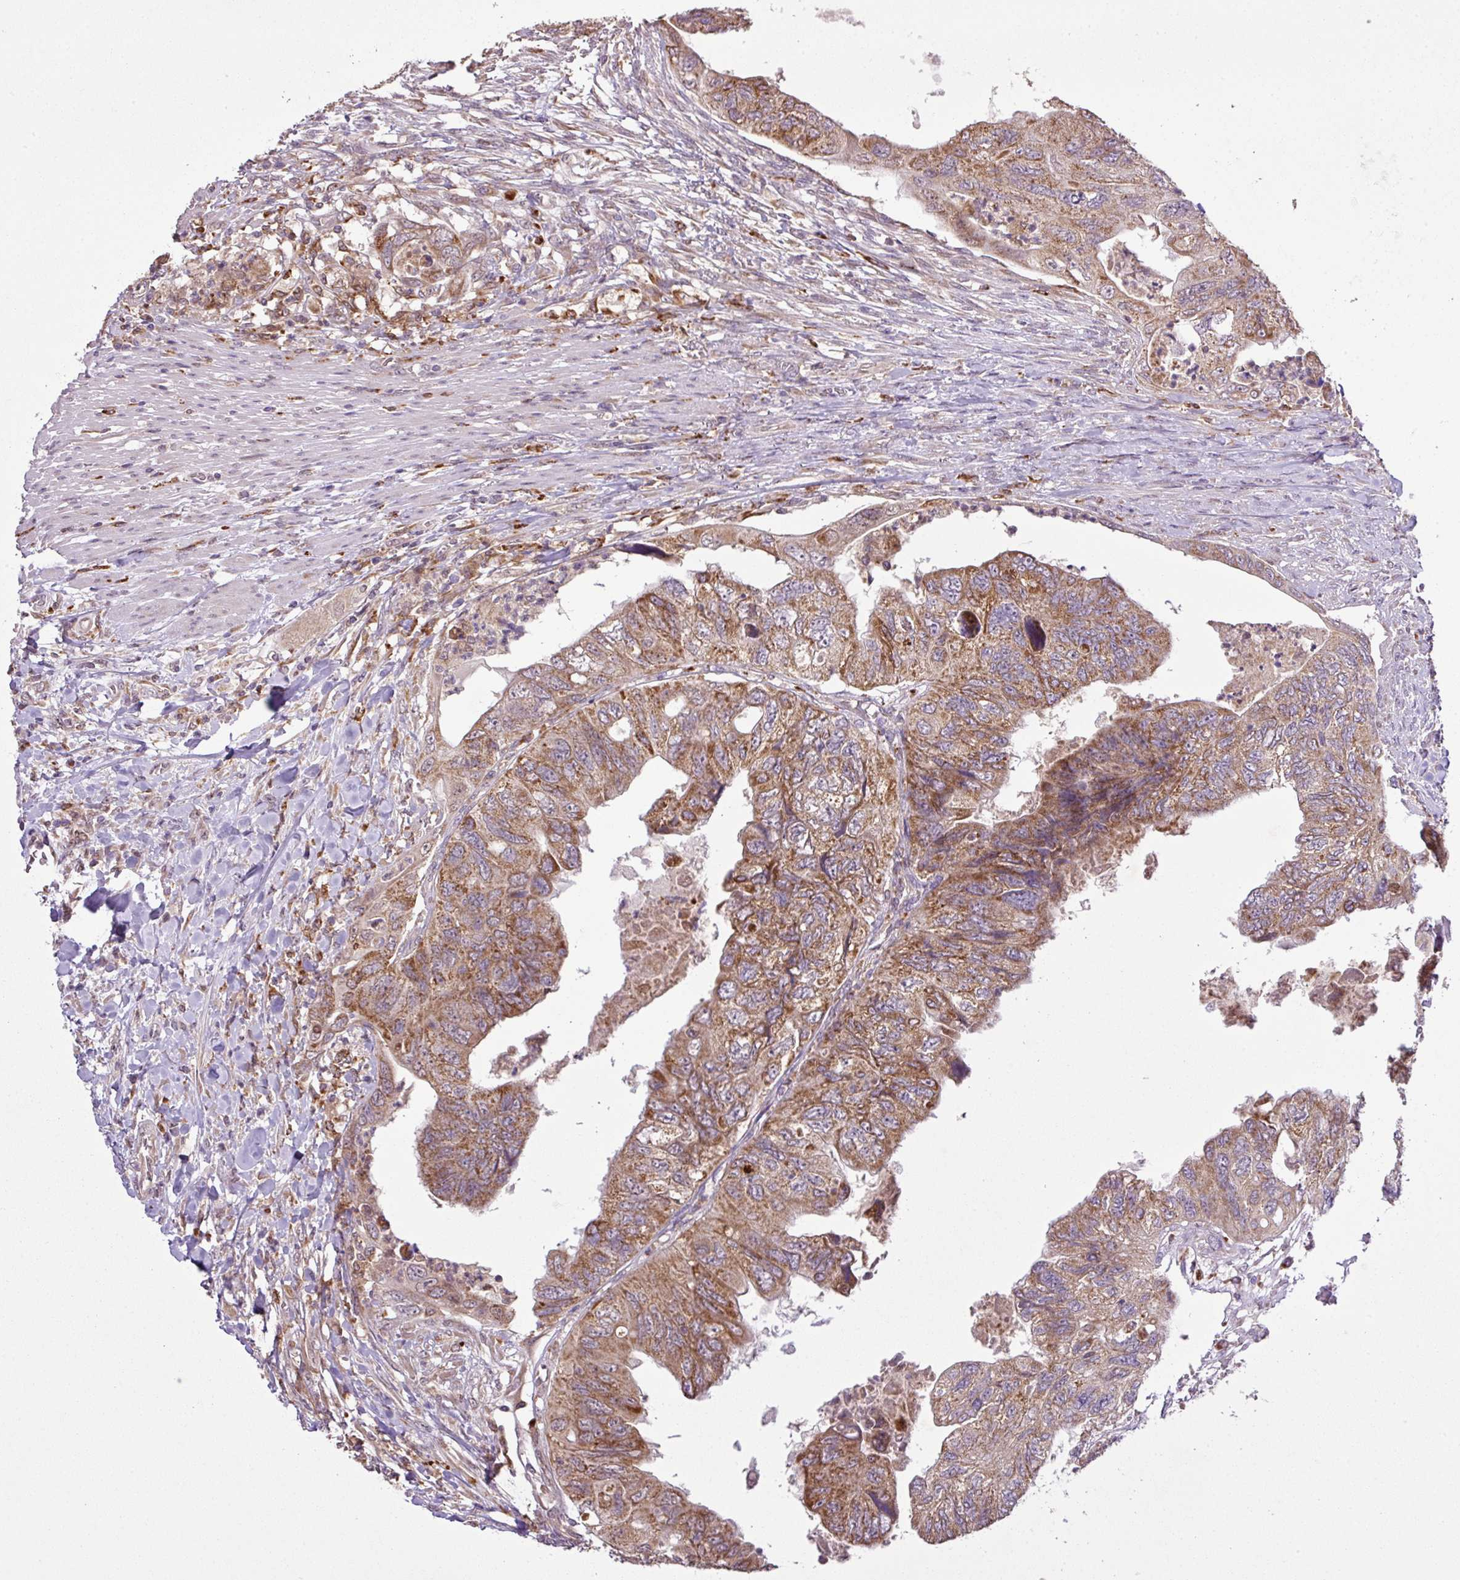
{"staining": {"intensity": "moderate", "quantity": ">75%", "location": "cytoplasmic/membranous"}, "tissue": "colorectal cancer", "cell_type": "Tumor cells", "image_type": "cancer", "snomed": [{"axis": "morphology", "description": "Adenocarcinoma, NOS"}, {"axis": "topography", "description": "Rectum"}], "caption": "An image of human adenocarcinoma (colorectal) stained for a protein reveals moderate cytoplasmic/membranous brown staining in tumor cells.", "gene": "SMCO4", "patient": {"sex": "male", "age": 63}}